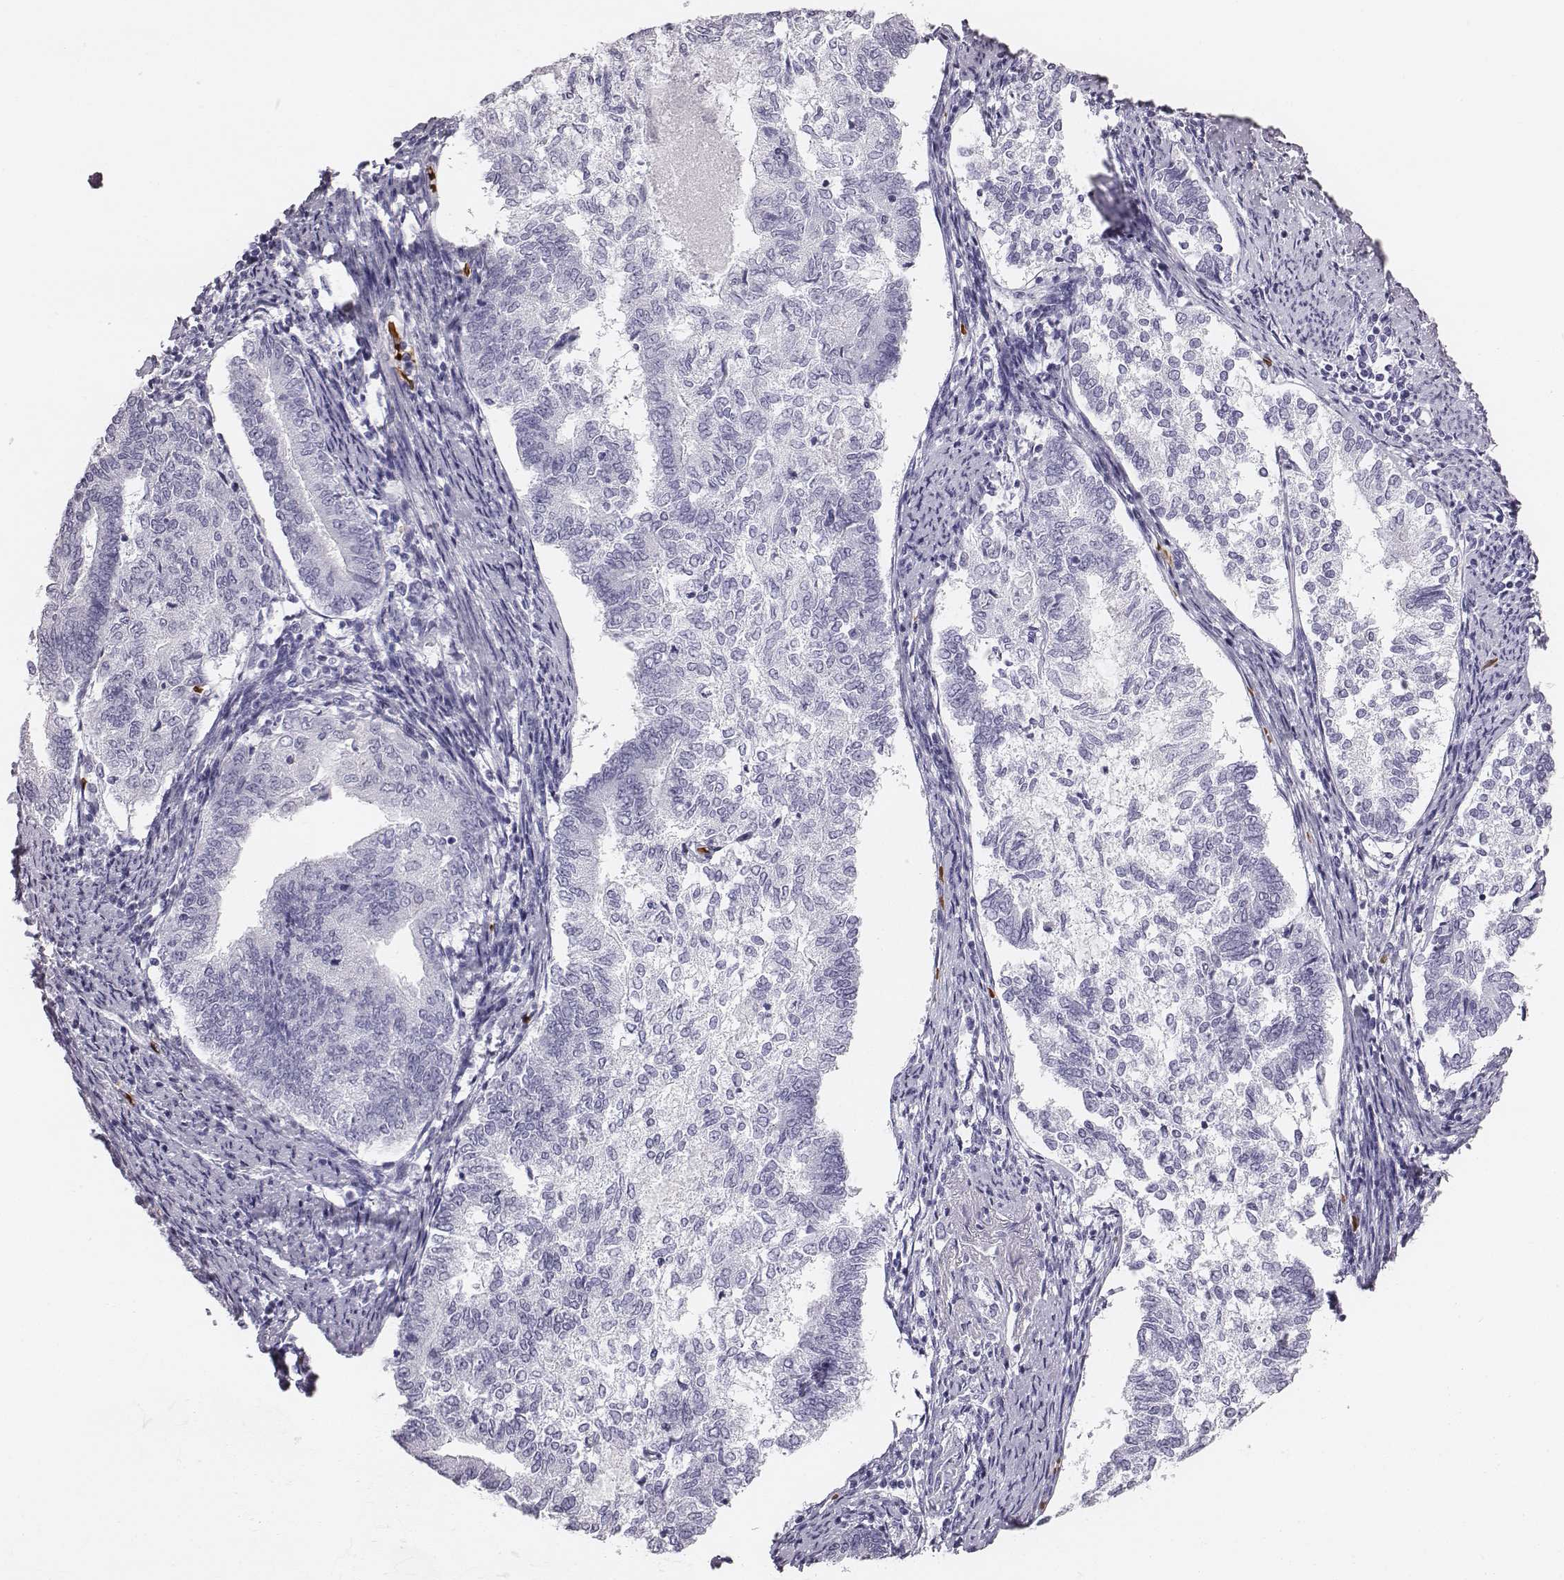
{"staining": {"intensity": "negative", "quantity": "none", "location": "none"}, "tissue": "endometrial cancer", "cell_type": "Tumor cells", "image_type": "cancer", "snomed": [{"axis": "morphology", "description": "Adenocarcinoma, NOS"}, {"axis": "topography", "description": "Endometrium"}], "caption": "High magnification brightfield microscopy of endometrial cancer (adenocarcinoma) stained with DAB (3,3'-diaminobenzidine) (brown) and counterstained with hematoxylin (blue): tumor cells show no significant expression. (DAB immunohistochemistry (IHC) with hematoxylin counter stain).", "gene": "HBZ", "patient": {"sex": "female", "age": 65}}